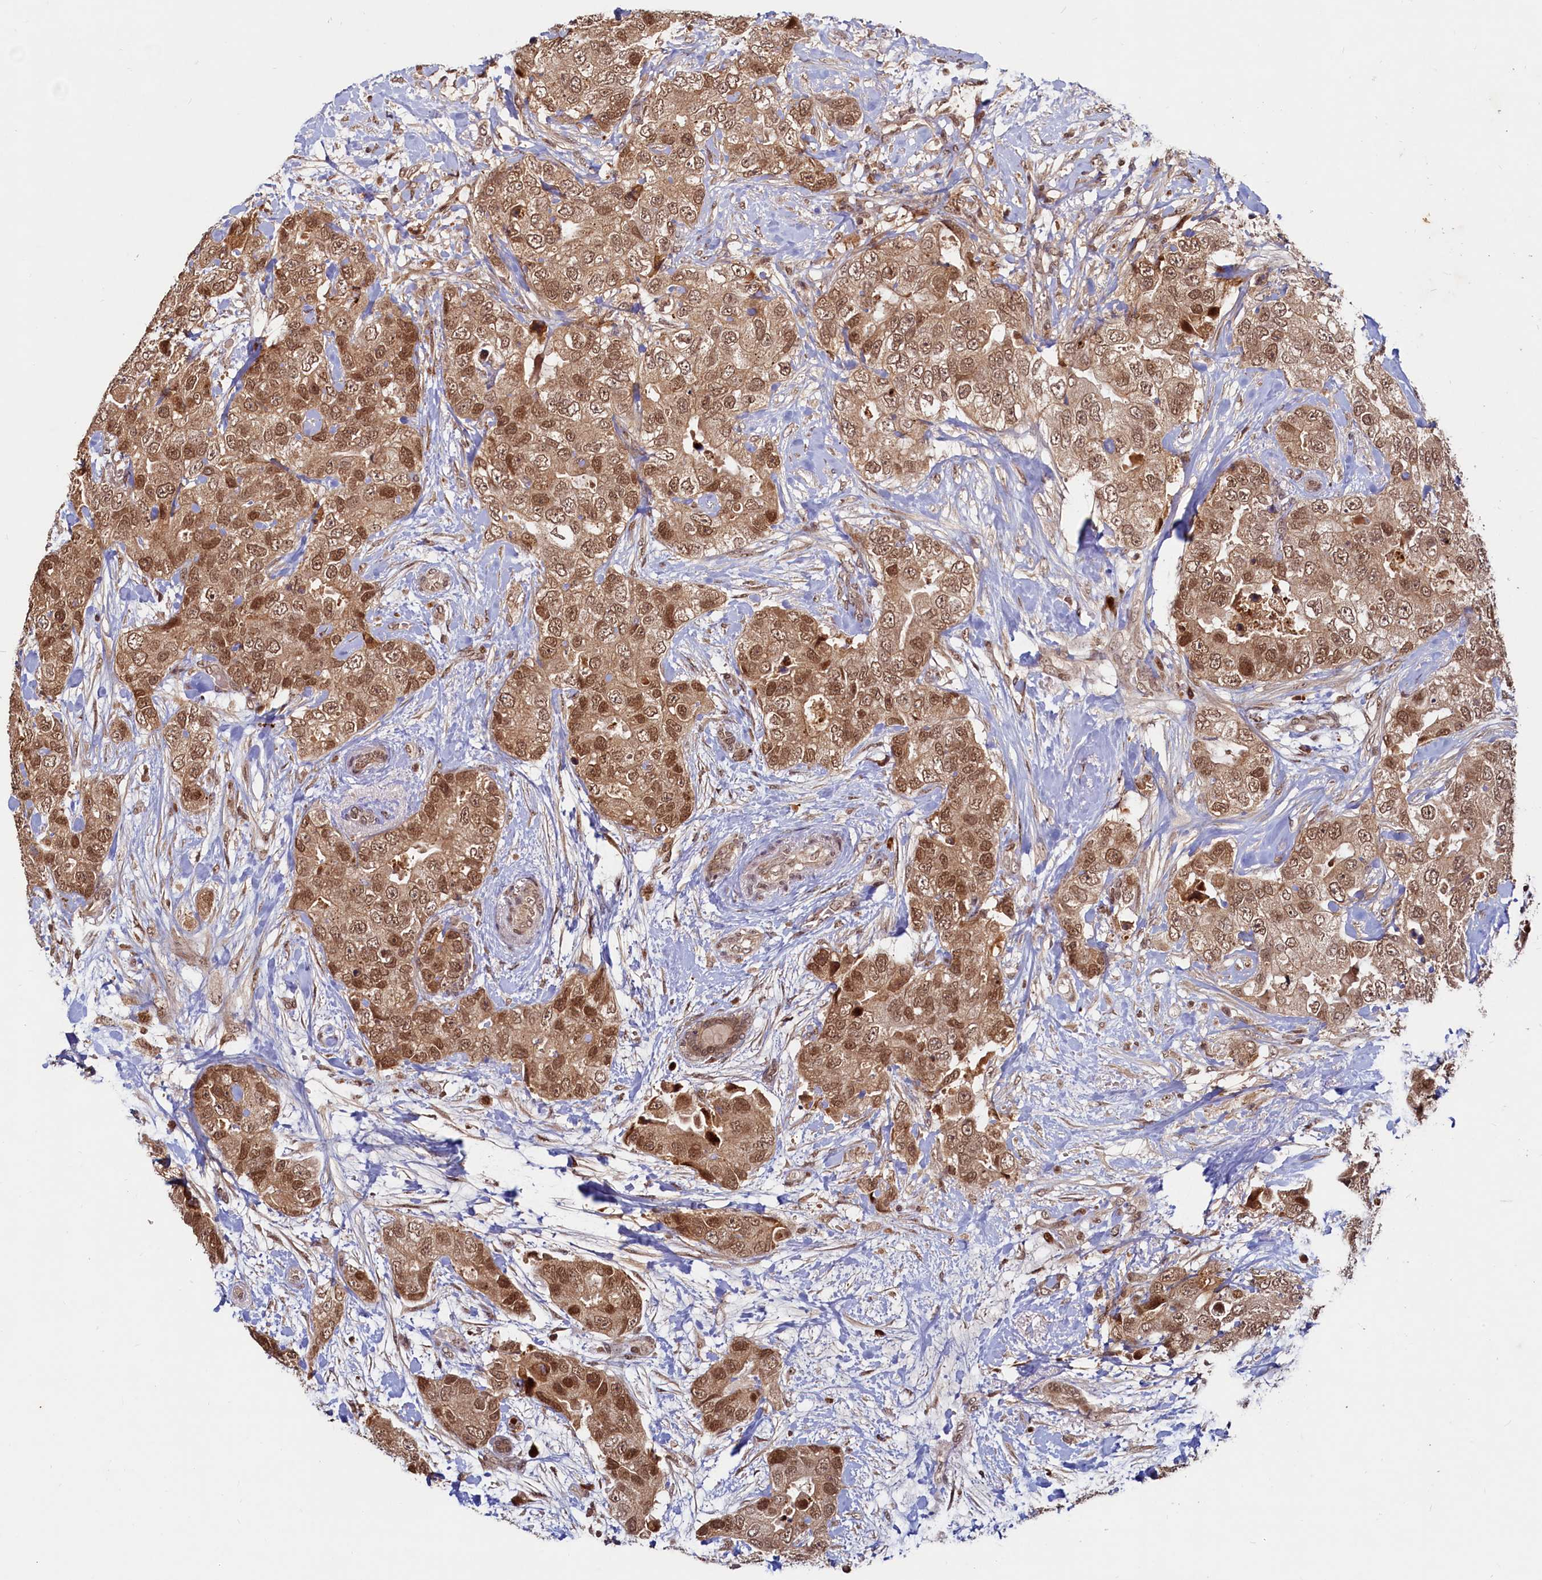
{"staining": {"intensity": "moderate", "quantity": ">75%", "location": "nuclear"}, "tissue": "breast cancer", "cell_type": "Tumor cells", "image_type": "cancer", "snomed": [{"axis": "morphology", "description": "Duct carcinoma"}, {"axis": "topography", "description": "Breast"}], "caption": "An immunohistochemistry (IHC) micrograph of neoplastic tissue is shown. Protein staining in brown shows moderate nuclear positivity in breast cancer (invasive ductal carcinoma) within tumor cells.", "gene": "TRAPPC4", "patient": {"sex": "female", "age": 62}}